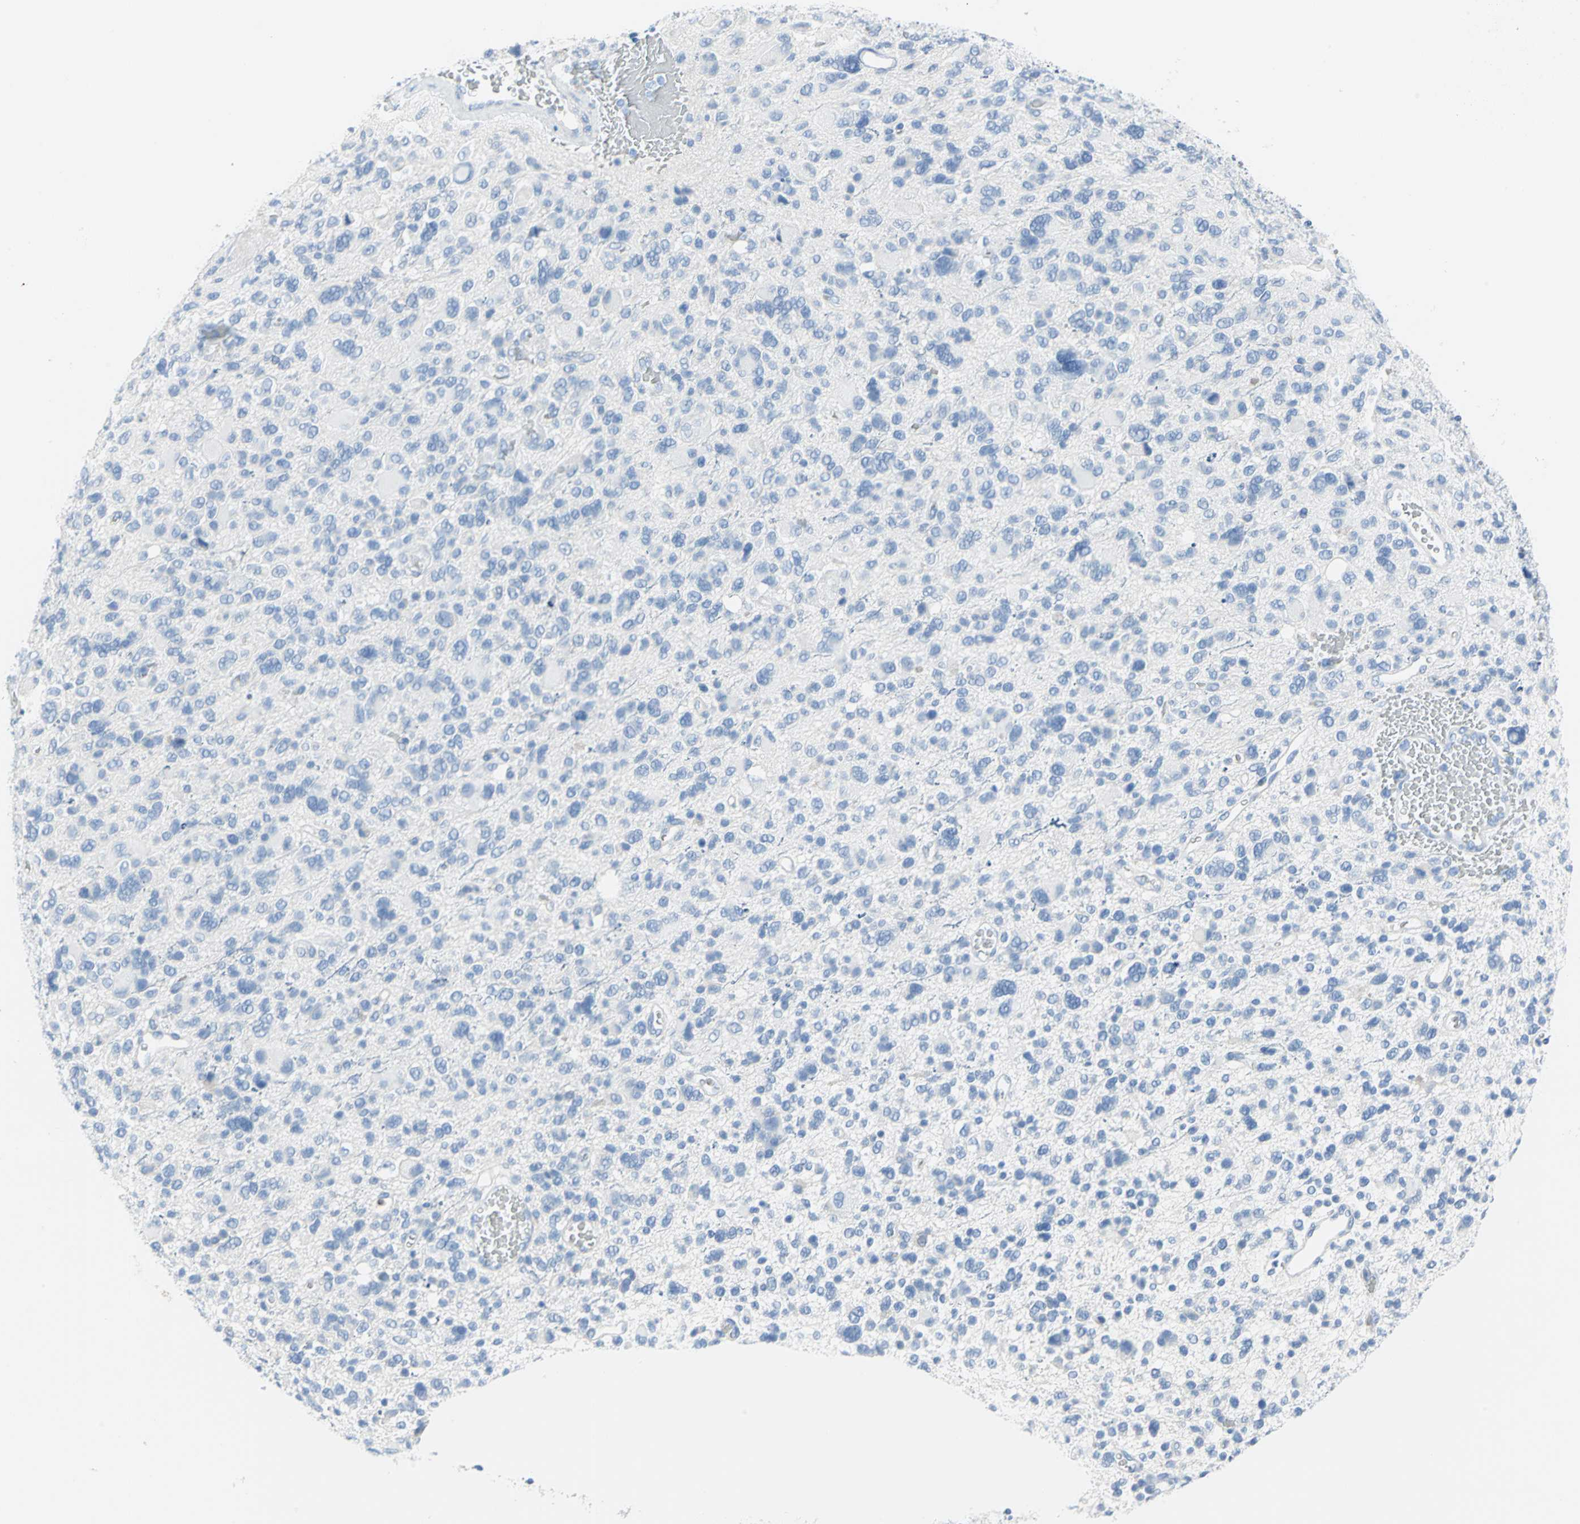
{"staining": {"intensity": "negative", "quantity": "none", "location": "none"}, "tissue": "glioma", "cell_type": "Tumor cells", "image_type": "cancer", "snomed": [{"axis": "morphology", "description": "Glioma, malignant, High grade"}, {"axis": "topography", "description": "Brain"}], "caption": "An image of glioma stained for a protein exhibits no brown staining in tumor cells.", "gene": "SFN", "patient": {"sex": "male", "age": 48}}